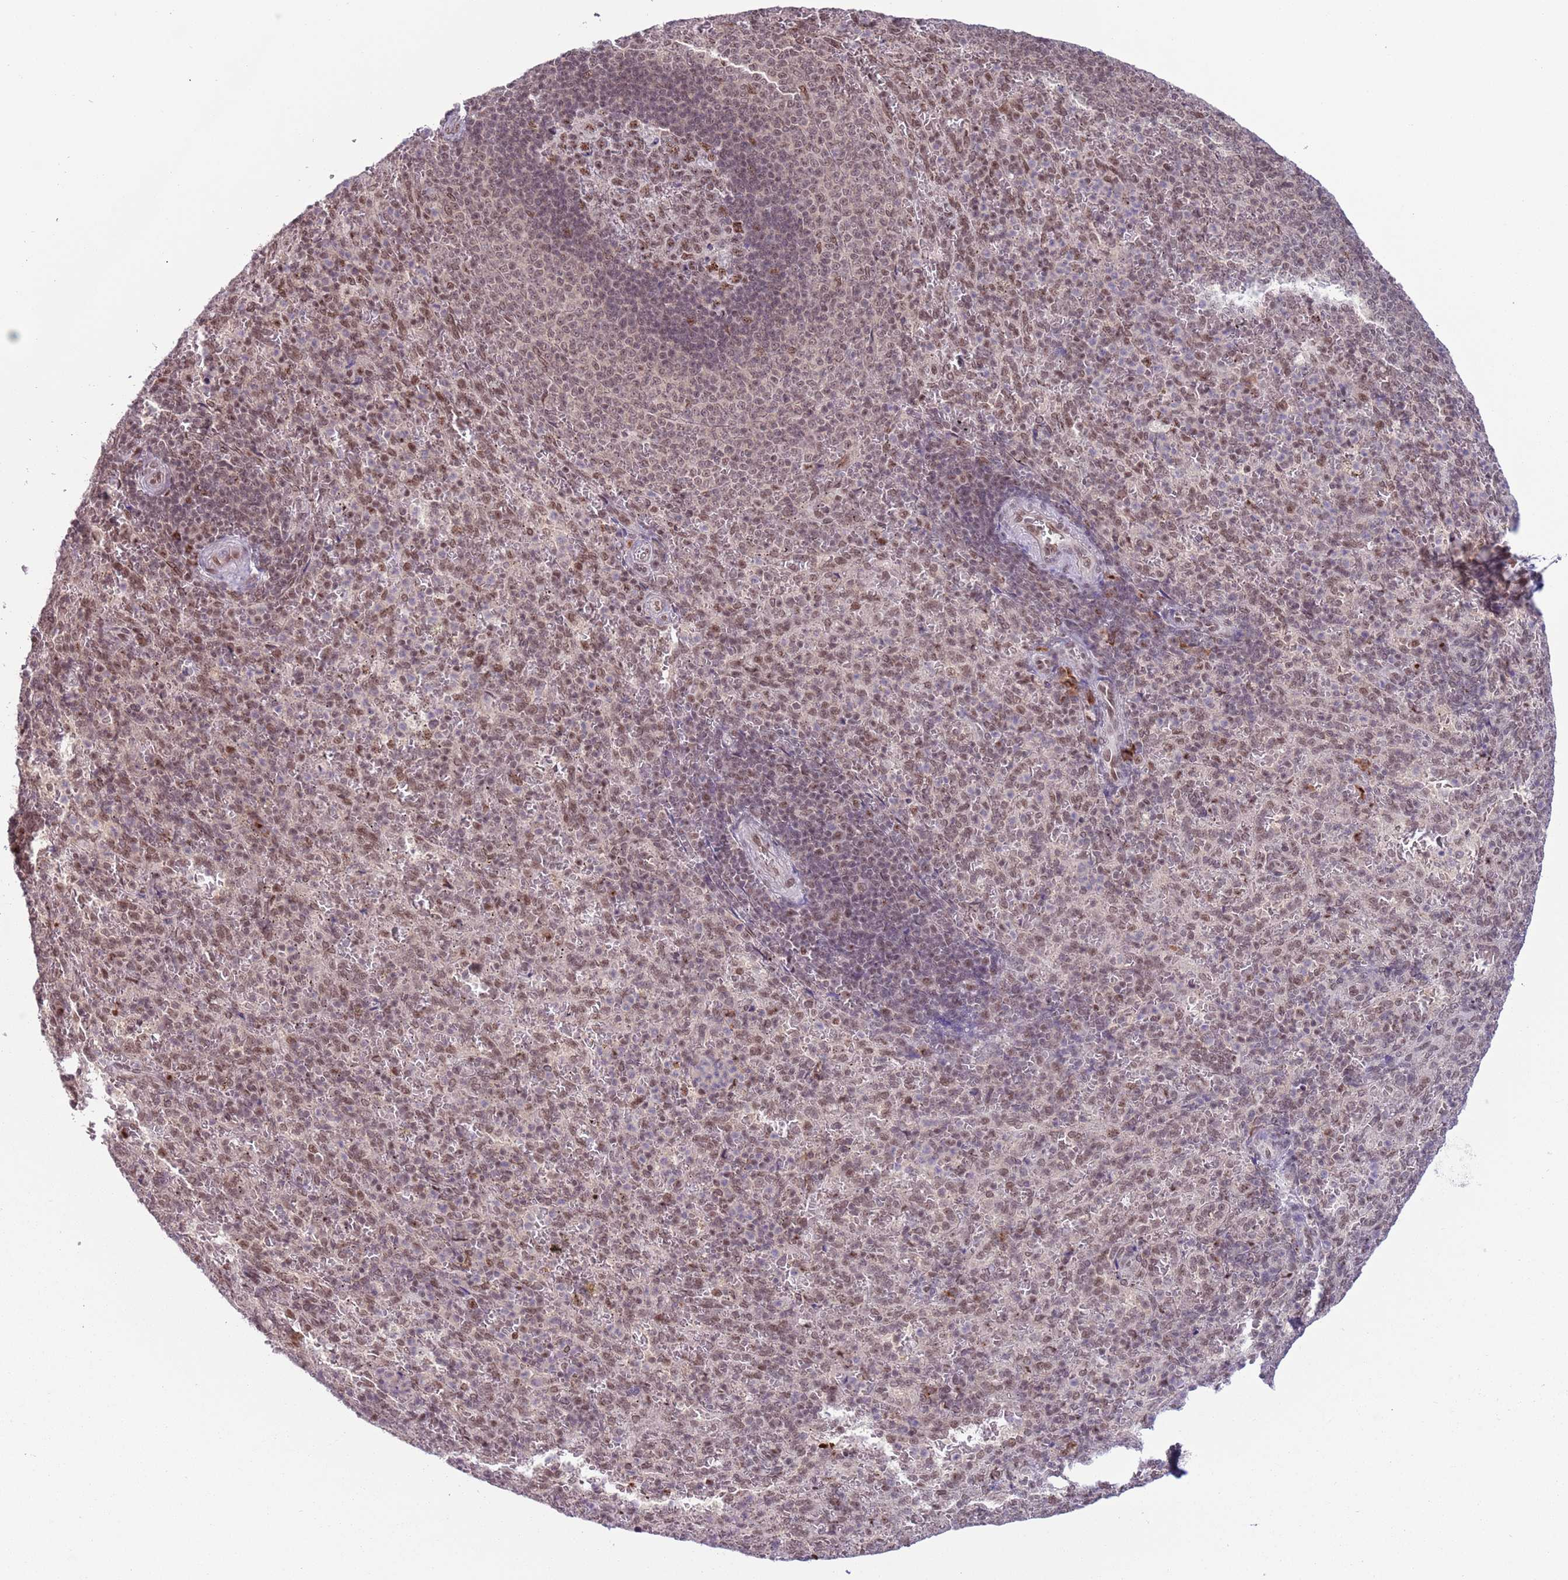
{"staining": {"intensity": "moderate", "quantity": ">75%", "location": "nuclear"}, "tissue": "spleen", "cell_type": "Cells in red pulp", "image_type": "normal", "snomed": [{"axis": "morphology", "description": "Normal tissue, NOS"}, {"axis": "topography", "description": "Spleen"}], "caption": "IHC (DAB) staining of unremarkable human spleen reveals moderate nuclear protein positivity in about >75% of cells in red pulp. (IHC, brightfield microscopy, high magnification).", "gene": "SIPA1L3", "patient": {"sex": "female", "age": 21}}